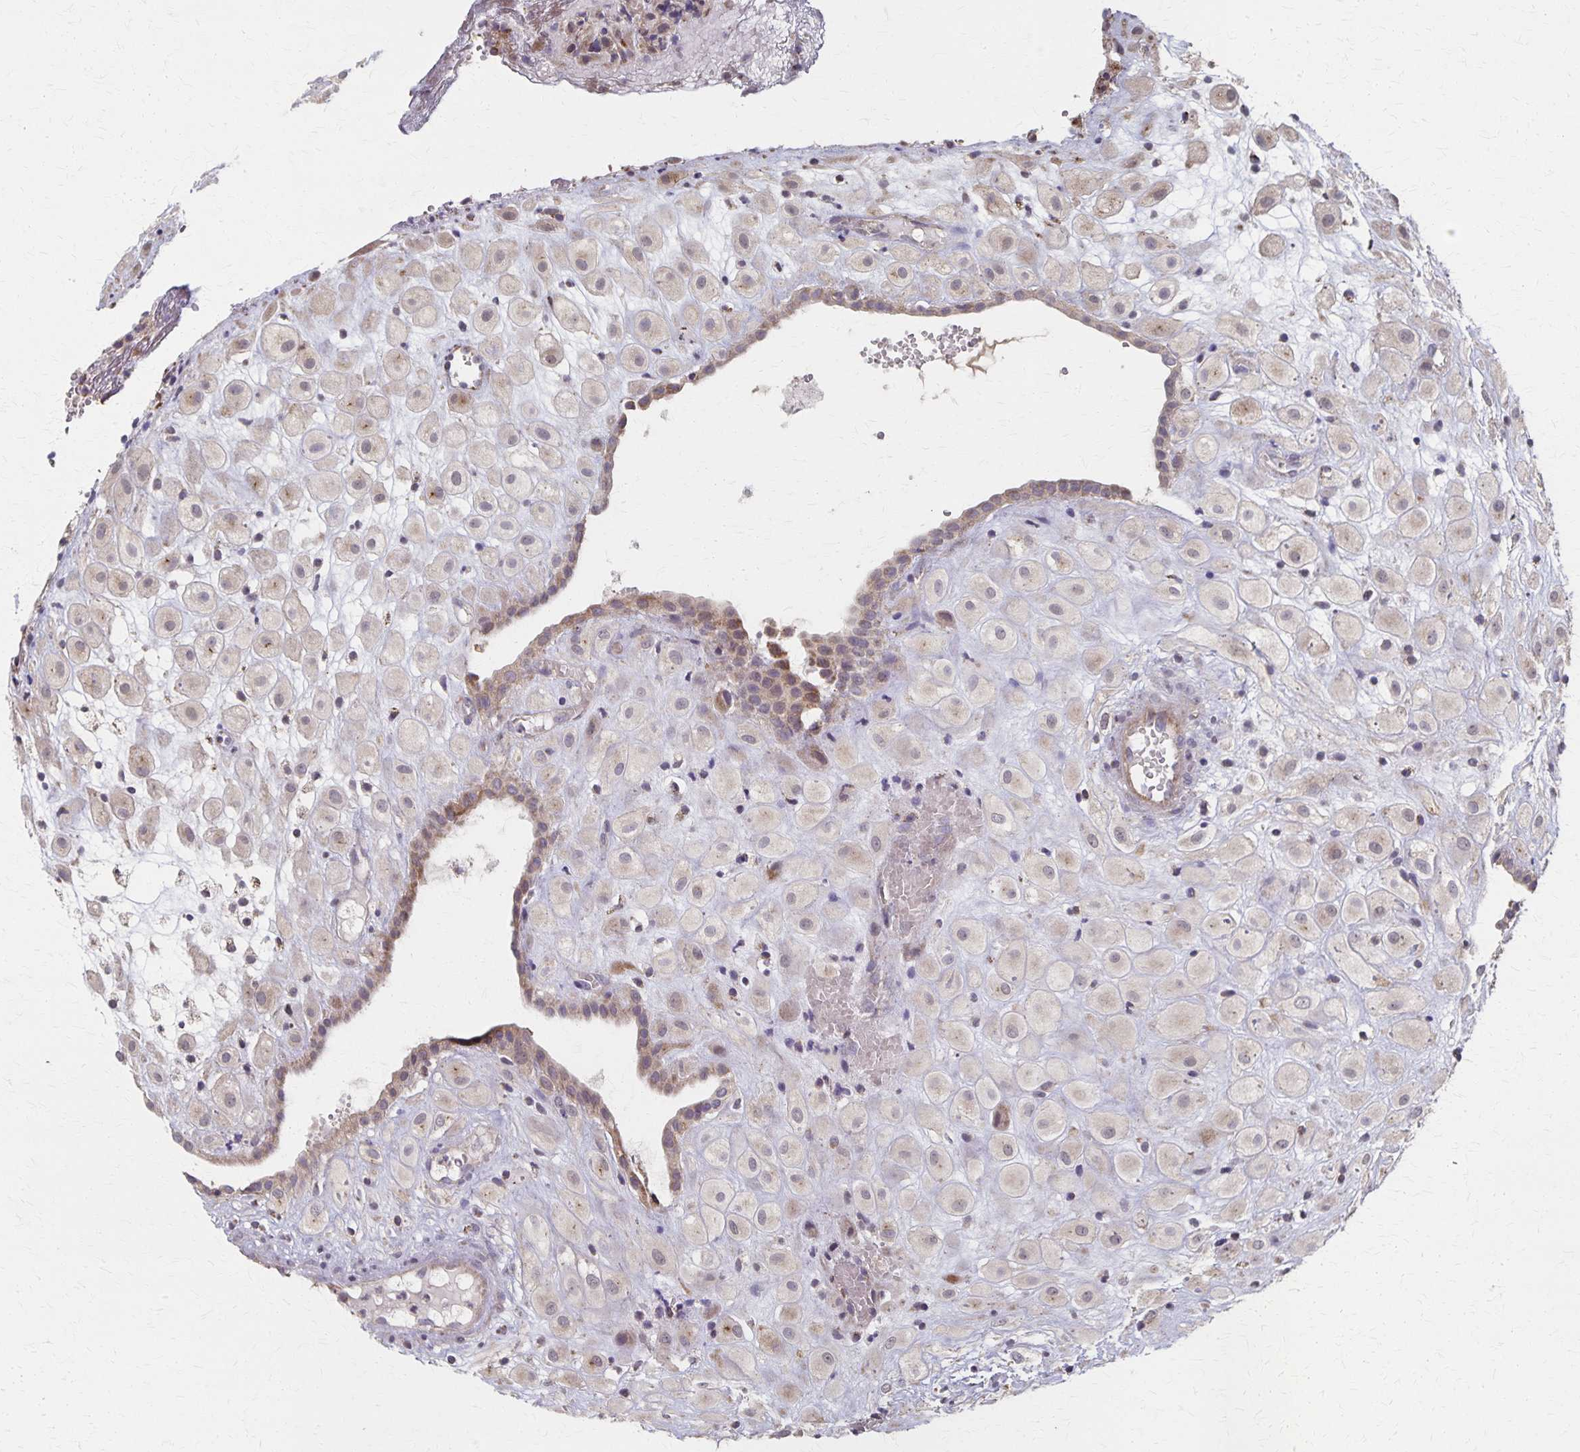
{"staining": {"intensity": "weak", "quantity": "<25%", "location": "cytoplasmic/membranous"}, "tissue": "placenta", "cell_type": "Decidual cells", "image_type": "normal", "snomed": [{"axis": "morphology", "description": "Normal tissue, NOS"}, {"axis": "topography", "description": "Placenta"}], "caption": "Immunohistochemical staining of unremarkable human placenta displays no significant expression in decidual cells. (Brightfield microscopy of DAB (3,3'-diaminobenzidine) immunohistochemistry (IHC) at high magnification).", "gene": "DYRK4", "patient": {"sex": "female", "age": 24}}